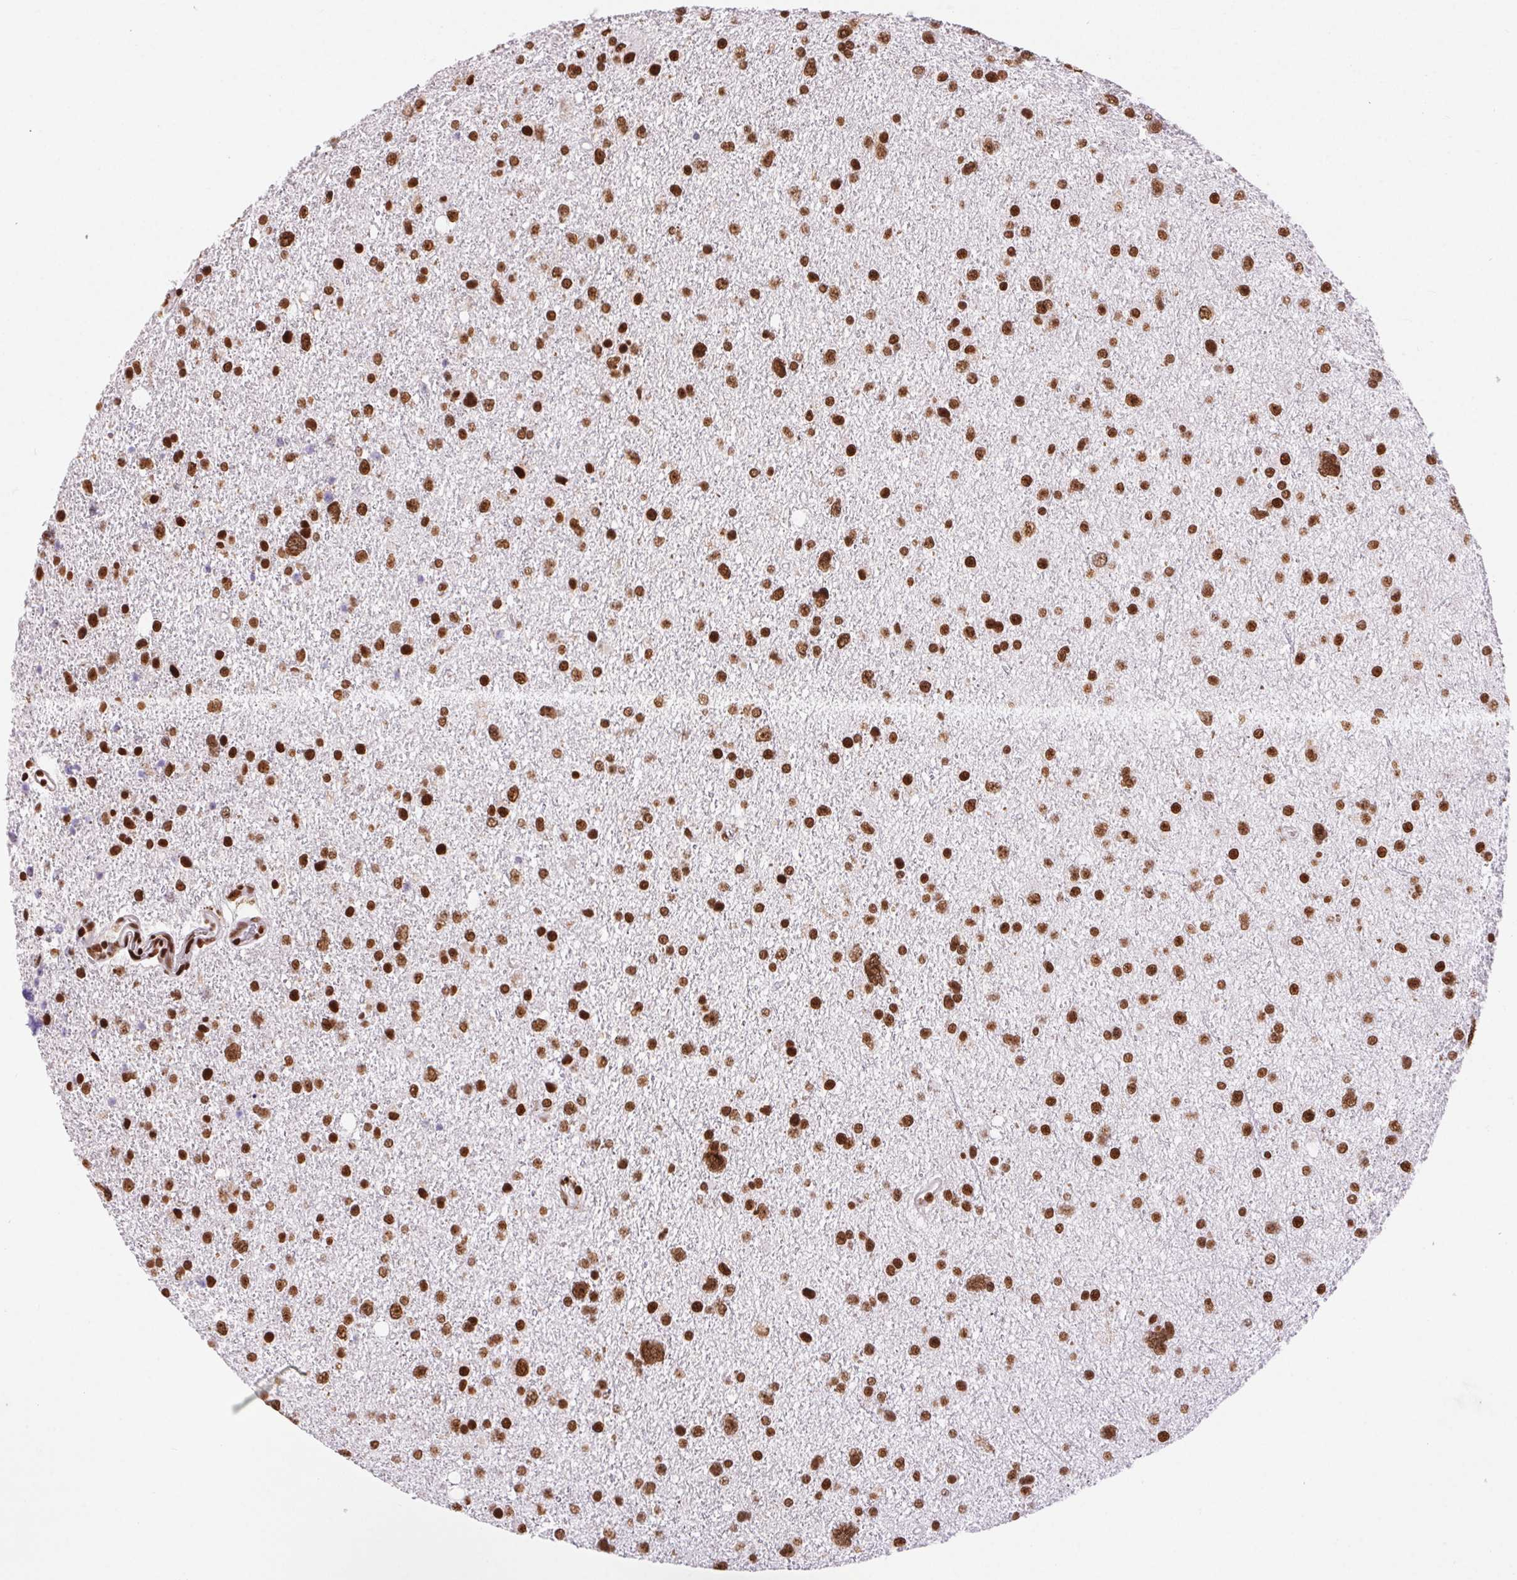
{"staining": {"intensity": "strong", "quantity": ">75%", "location": "nuclear"}, "tissue": "glioma", "cell_type": "Tumor cells", "image_type": "cancer", "snomed": [{"axis": "morphology", "description": "Glioma, malignant, Low grade"}, {"axis": "topography", "description": "Brain"}], "caption": "IHC staining of glioma, which reveals high levels of strong nuclear staining in about >75% of tumor cells indicating strong nuclear protein positivity. The staining was performed using DAB (3,3'-diaminobenzidine) (brown) for protein detection and nuclei were counterstained in hematoxylin (blue).", "gene": "ZNF80", "patient": {"sex": "female", "age": 55}}